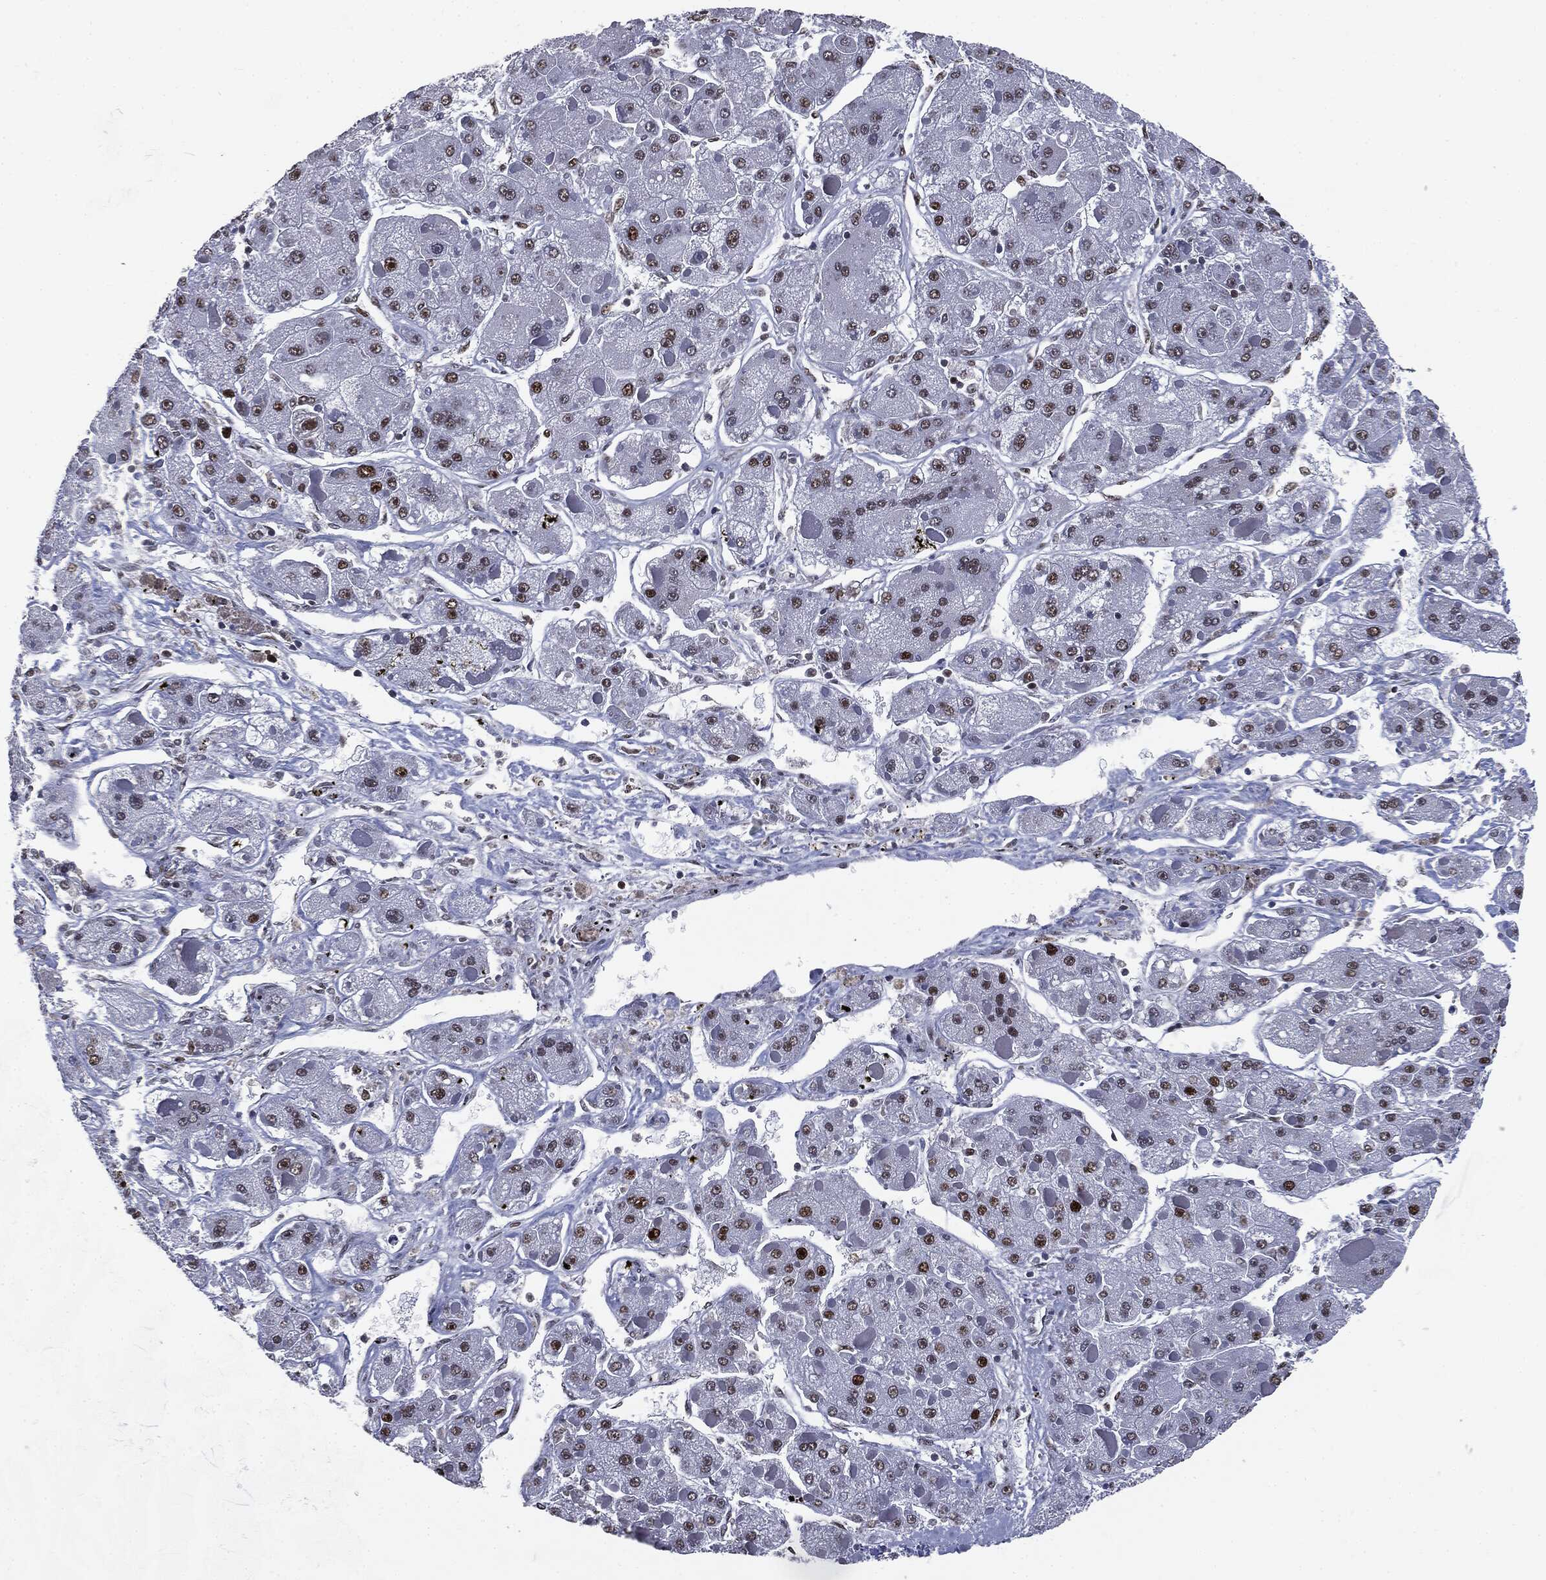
{"staining": {"intensity": "strong", "quantity": "<25%", "location": "nuclear"}, "tissue": "liver cancer", "cell_type": "Tumor cells", "image_type": "cancer", "snomed": [{"axis": "morphology", "description": "Carcinoma, Hepatocellular, NOS"}, {"axis": "topography", "description": "Liver"}], "caption": "Approximately <25% of tumor cells in human liver hepatocellular carcinoma demonstrate strong nuclear protein positivity as visualized by brown immunohistochemical staining.", "gene": "MSH2", "patient": {"sex": "female", "age": 73}}